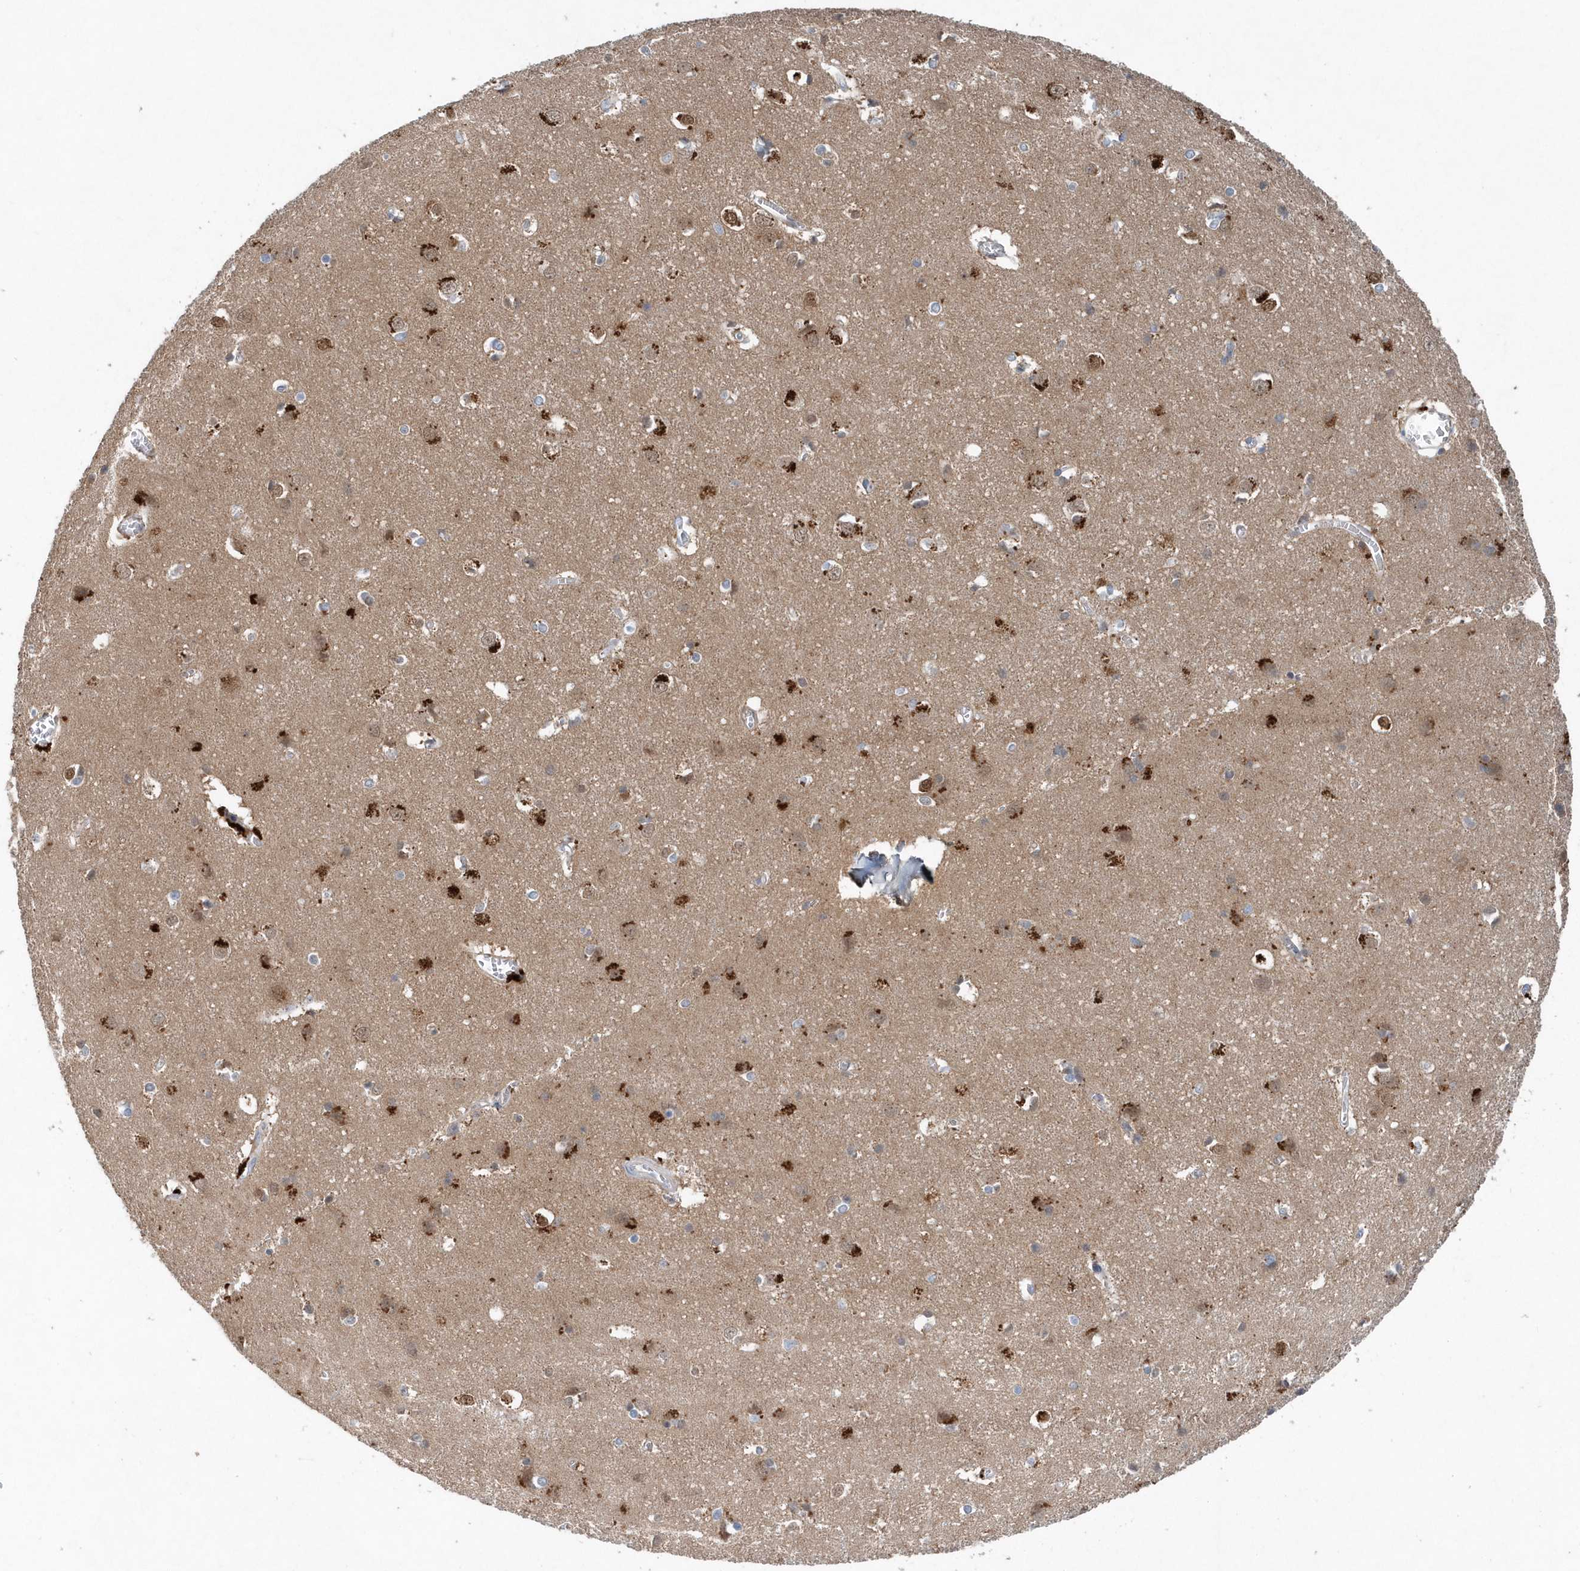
{"staining": {"intensity": "negative", "quantity": "none", "location": "none"}, "tissue": "cerebral cortex", "cell_type": "Endothelial cells", "image_type": "normal", "snomed": [{"axis": "morphology", "description": "Normal tissue, NOS"}, {"axis": "topography", "description": "Cerebral cortex"}], "caption": "Immunohistochemistry (IHC) micrograph of unremarkable cerebral cortex: human cerebral cortex stained with DAB displays no significant protein expression in endothelial cells.", "gene": "PFN2", "patient": {"sex": "male", "age": 54}}